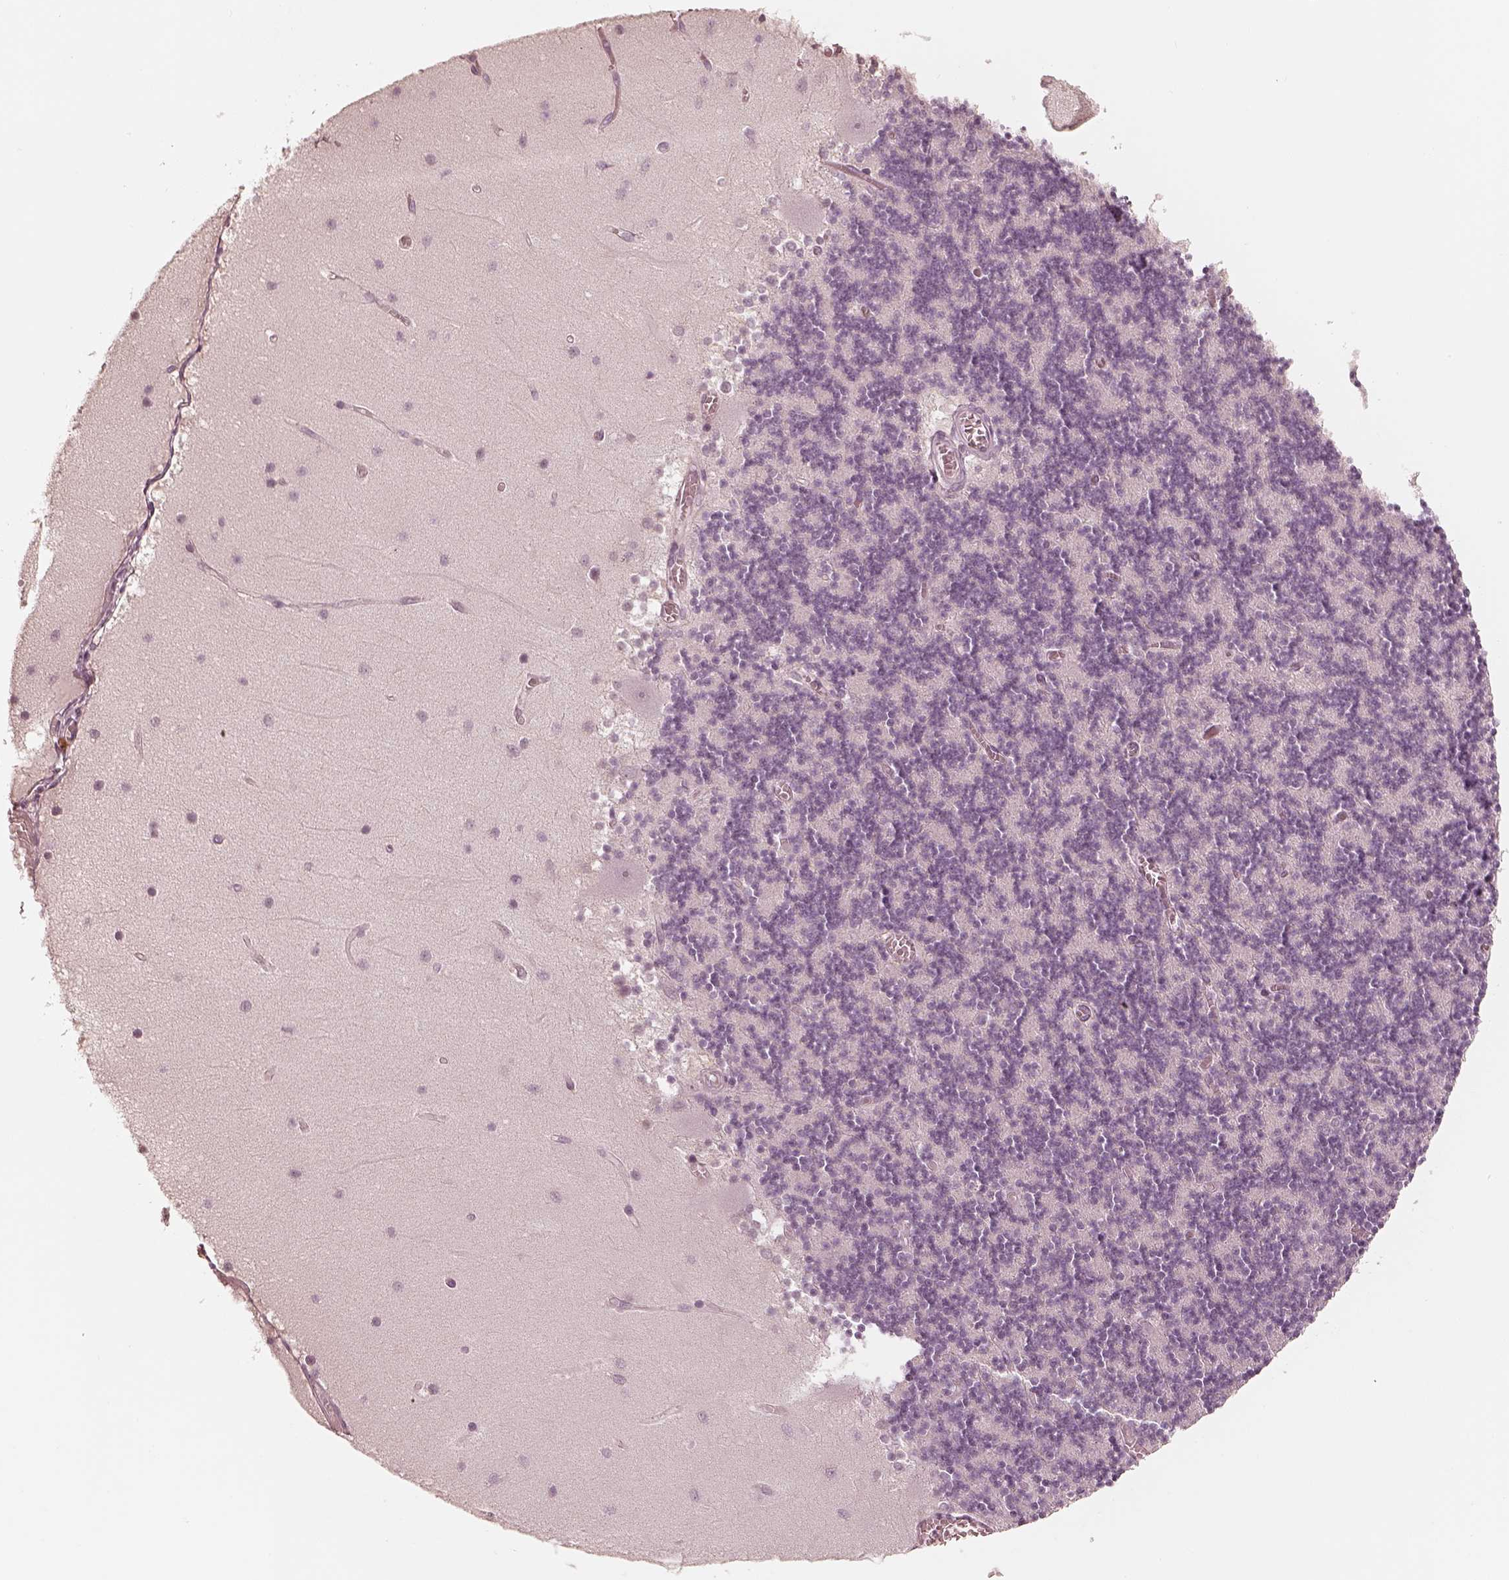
{"staining": {"intensity": "negative", "quantity": "none", "location": "none"}, "tissue": "cerebellum", "cell_type": "Cells in granular layer", "image_type": "normal", "snomed": [{"axis": "morphology", "description": "Normal tissue, NOS"}, {"axis": "topography", "description": "Cerebellum"}], "caption": "Immunohistochemistry micrograph of unremarkable human cerebellum stained for a protein (brown), which shows no positivity in cells in granular layer.", "gene": "ACACB", "patient": {"sex": "female", "age": 28}}